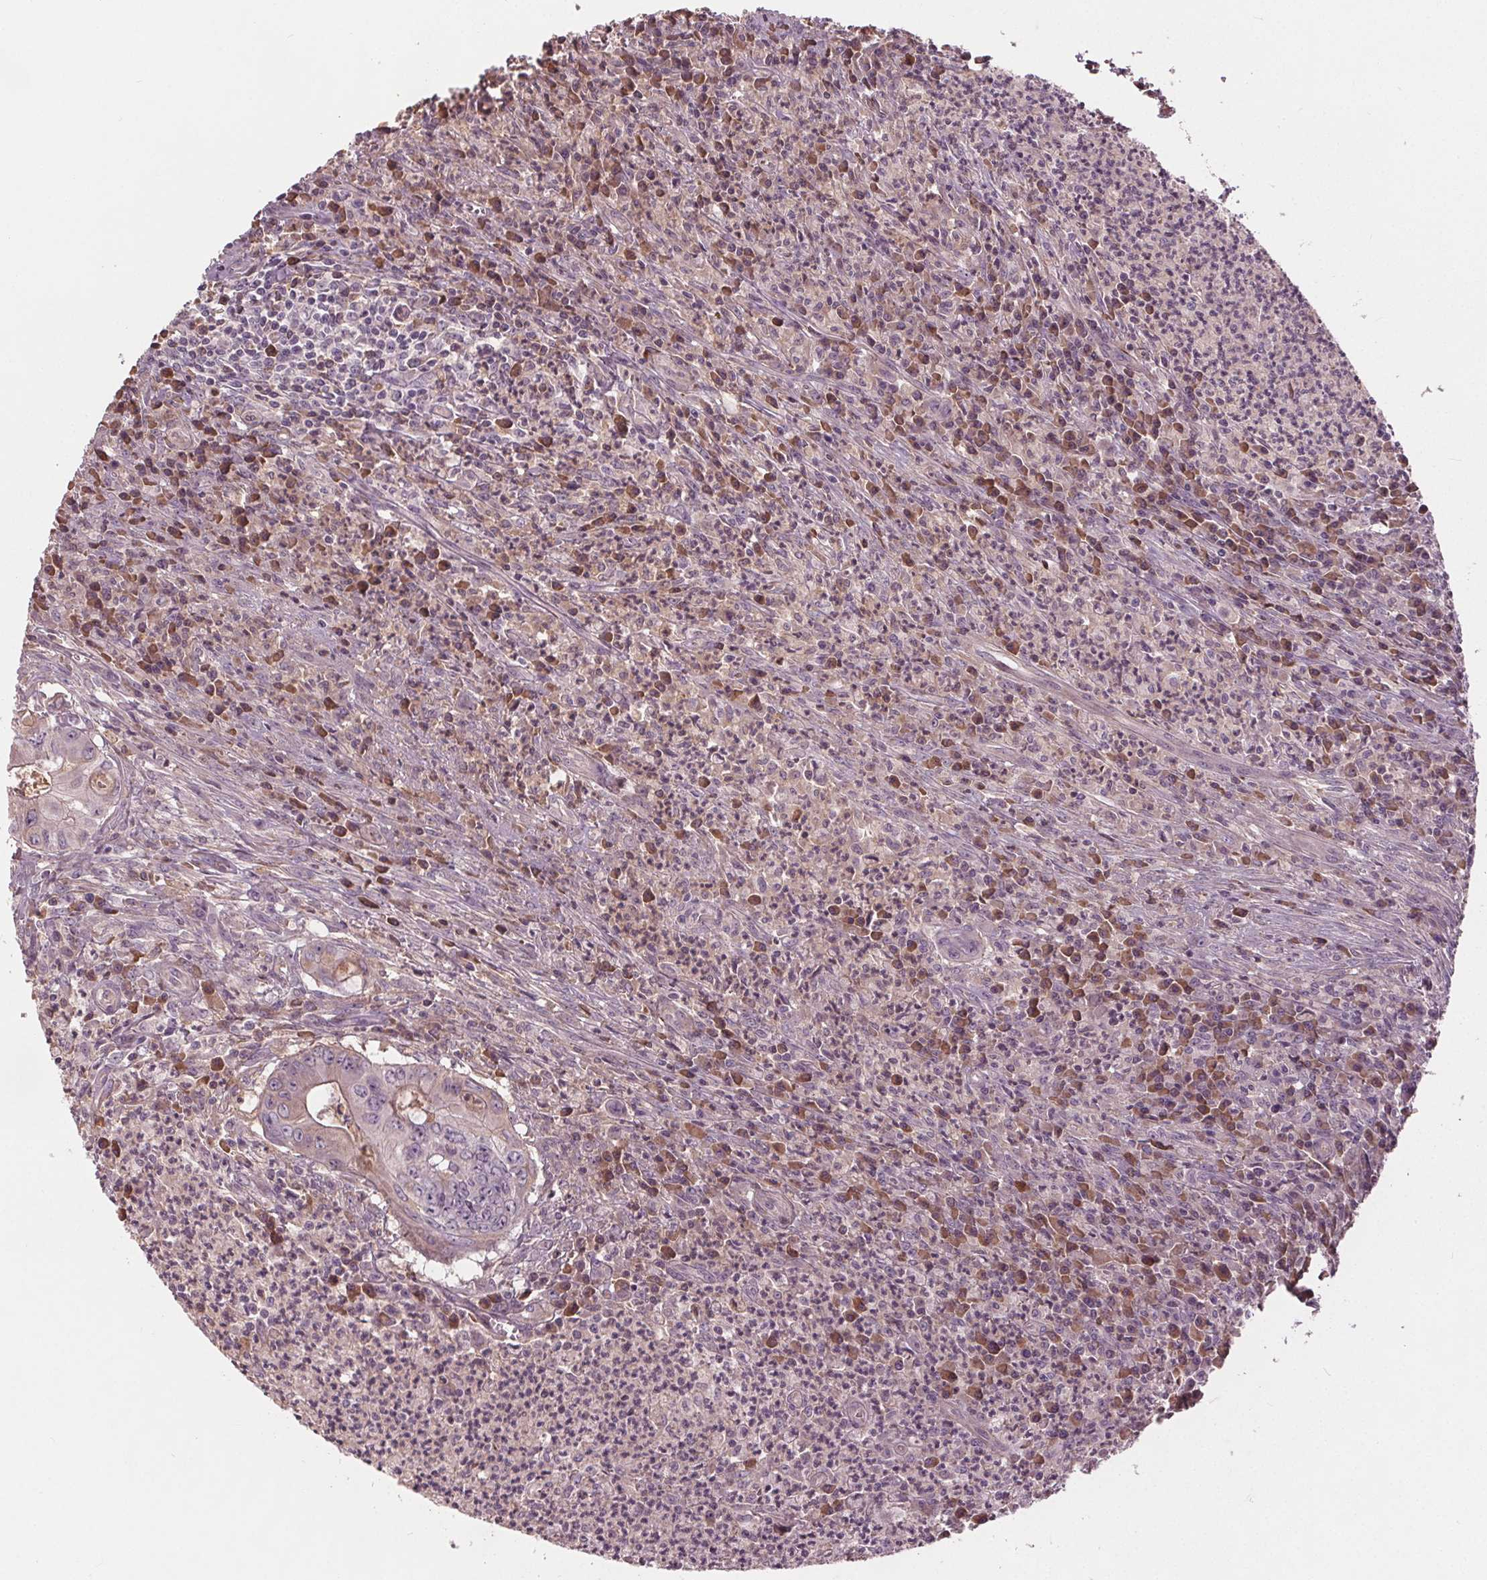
{"staining": {"intensity": "negative", "quantity": "none", "location": "none"}, "tissue": "colorectal cancer", "cell_type": "Tumor cells", "image_type": "cancer", "snomed": [{"axis": "morphology", "description": "Adenocarcinoma, NOS"}, {"axis": "topography", "description": "Colon"}], "caption": "IHC of human colorectal adenocarcinoma exhibits no staining in tumor cells.", "gene": "PDGFD", "patient": {"sex": "female", "age": 74}}